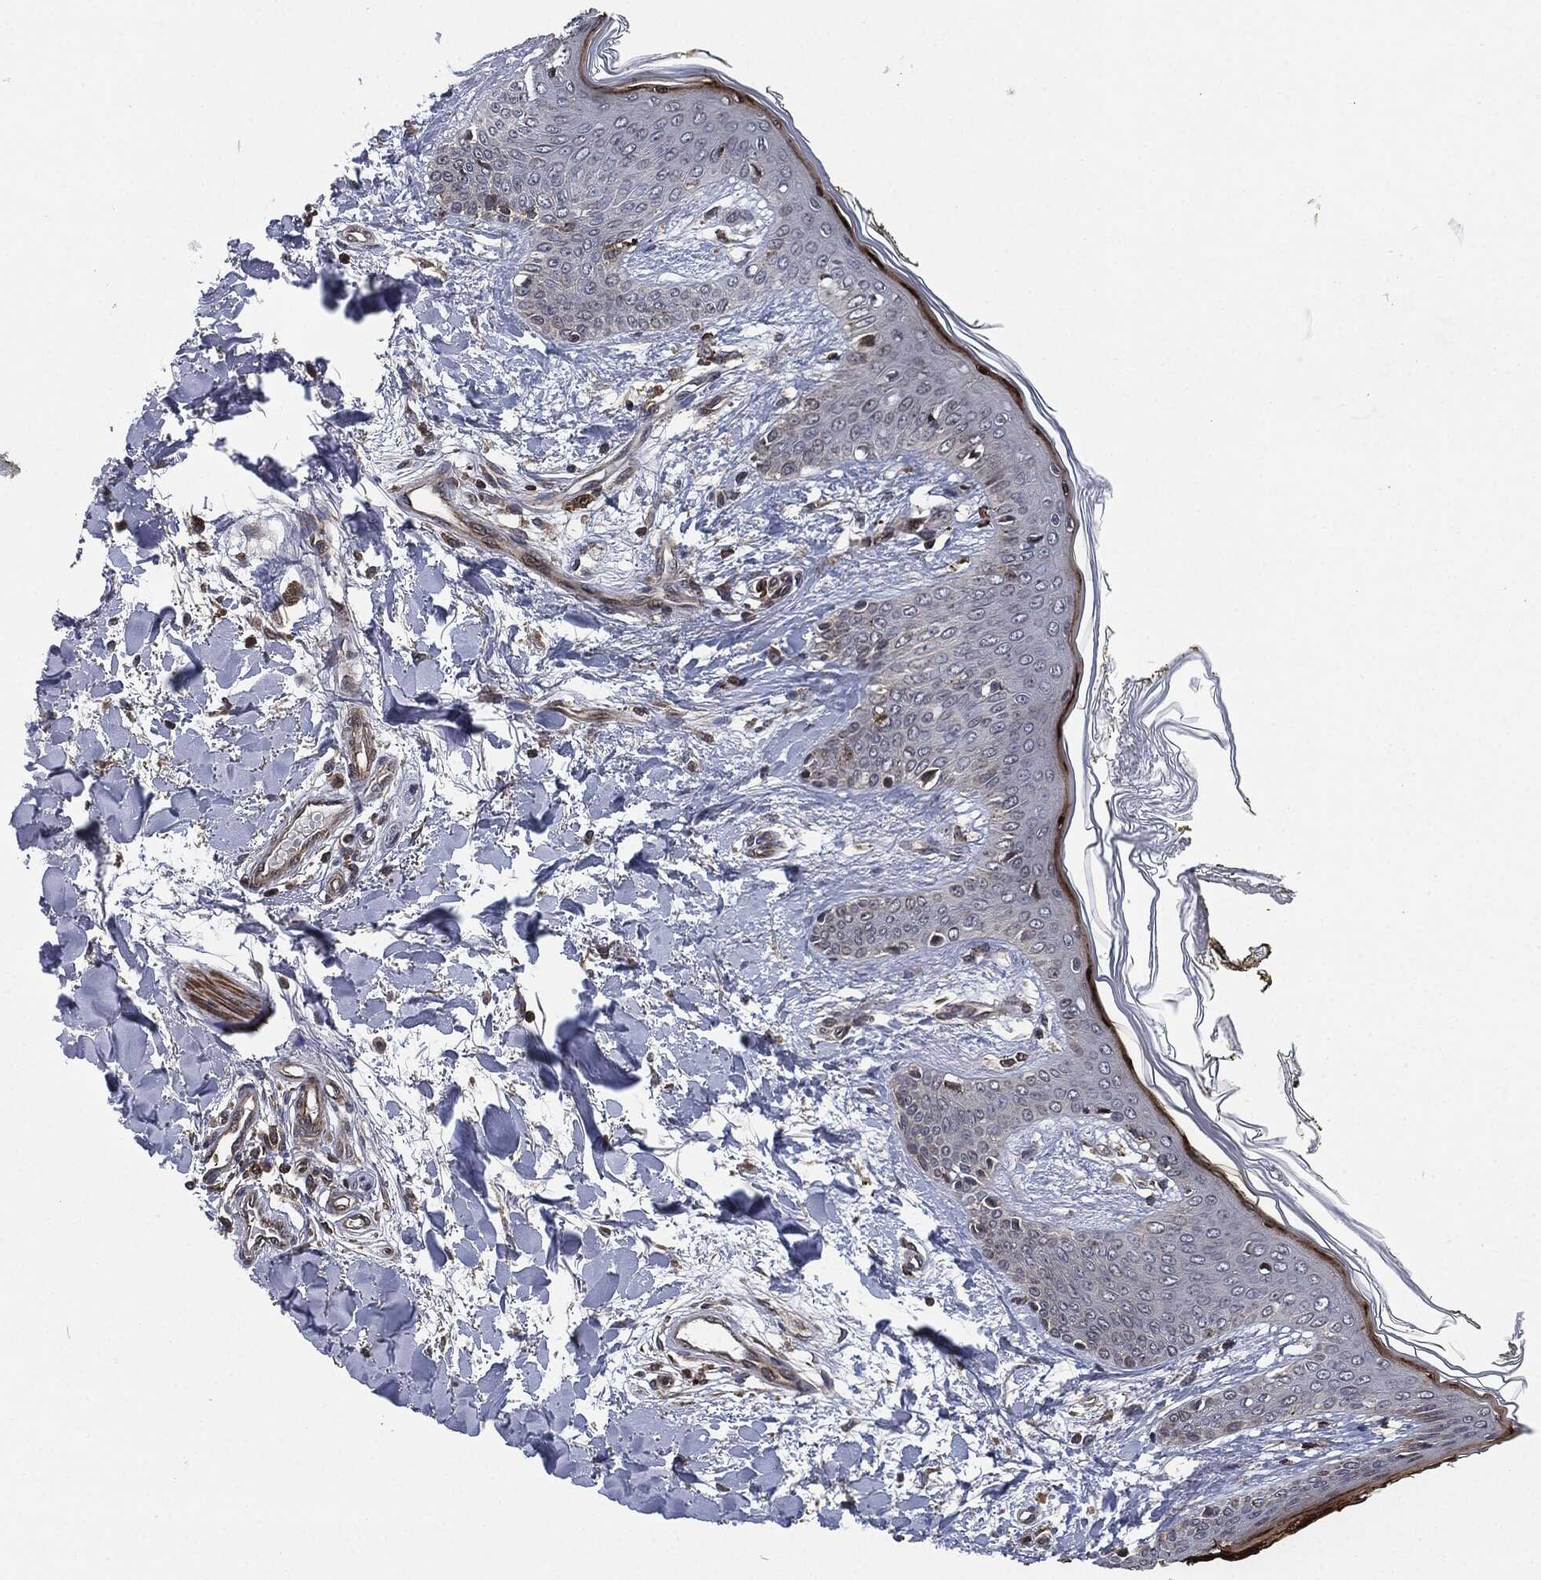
{"staining": {"intensity": "negative", "quantity": "none", "location": "none"}, "tissue": "skin", "cell_type": "Fibroblasts", "image_type": "normal", "snomed": [{"axis": "morphology", "description": "Normal tissue, NOS"}, {"axis": "morphology", "description": "Malignant melanoma, NOS"}, {"axis": "topography", "description": "Skin"}], "caption": "Normal skin was stained to show a protein in brown. There is no significant staining in fibroblasts.", "gene": "UBR1", "patient": {"sex": "female", "age": 34}}